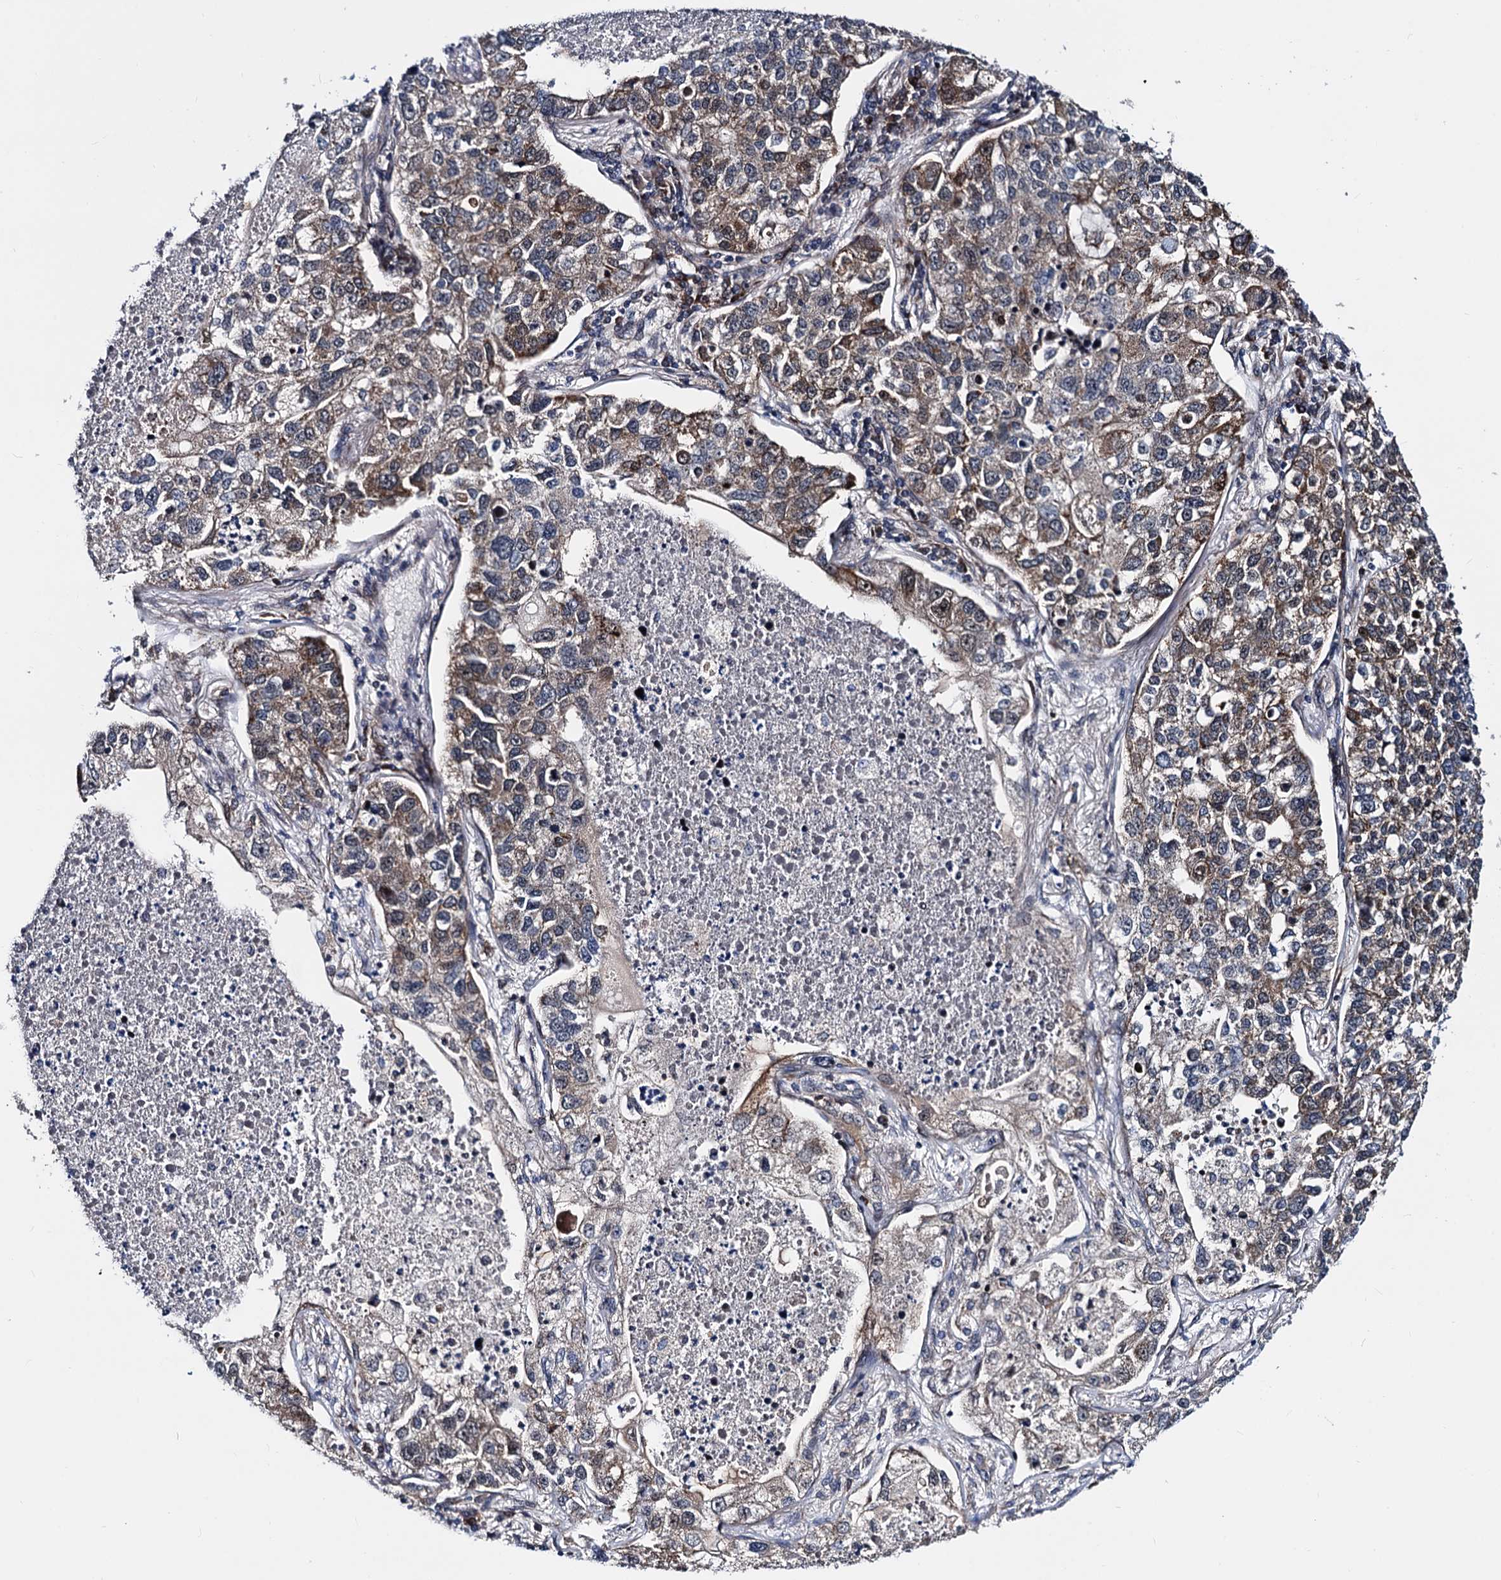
{"staining": {"intensity": "moderate", "quantity": "25%-75%", "location": "cytoplasmic/membranous"}, "tissue": "lung cancer", "cell_type": "Tumor cells", "image_type": "cancer", "snomed": [{"axis": "morphology", "description": "Adenocarcinoma, NOS"}, {"axis": "topography", "description": "Lung"}], "caption": "An image showing moderate cytoplasmic/membranous positivity in about 25%-75% of tumor cells in lung cancer (adenocarcinoma), as visualized by brown immunohistochemical staining.", "gene": "COA4", "patient": {"sex": "male", "age": 49}}